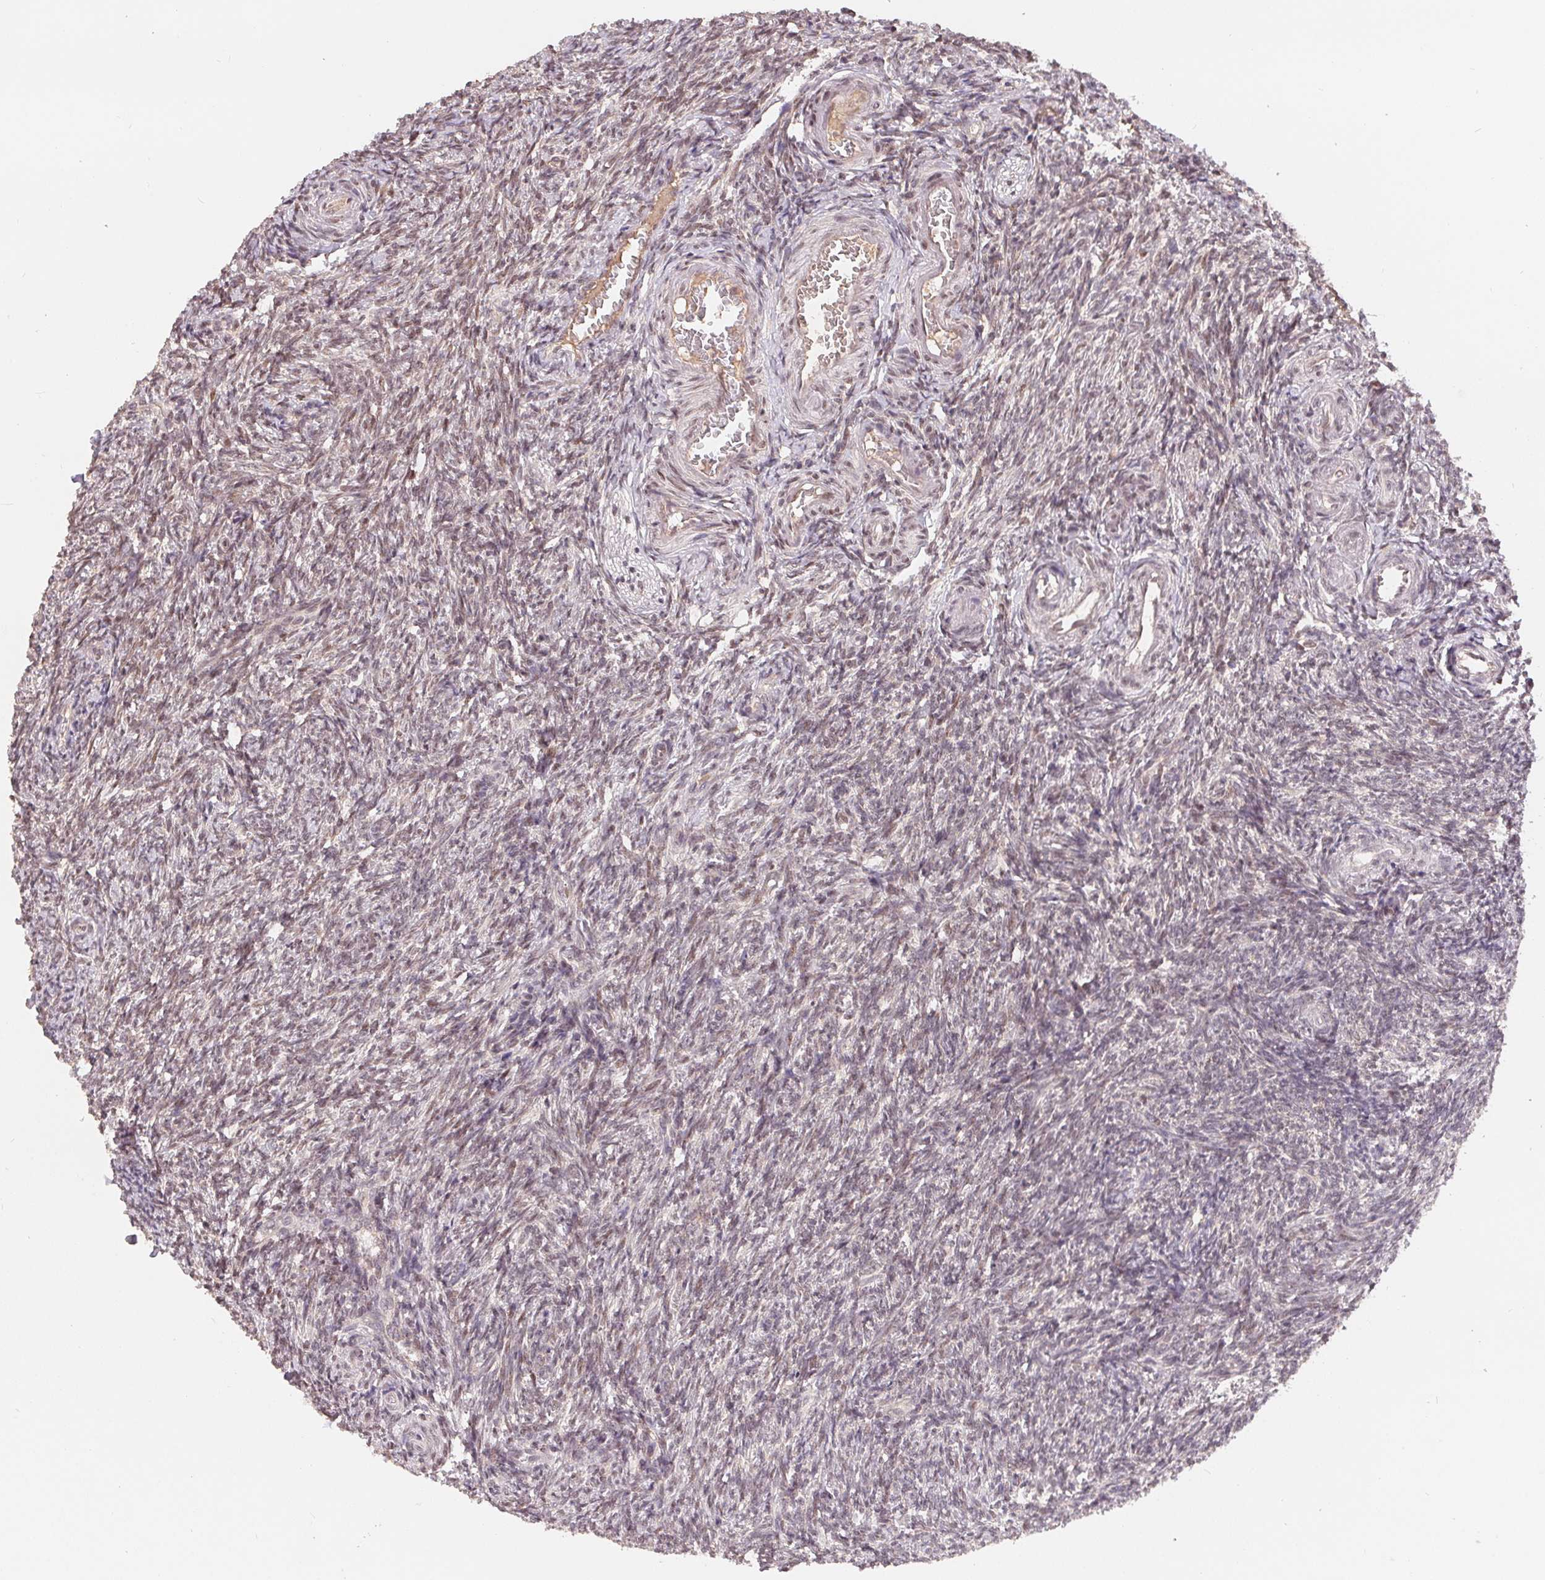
{"staining": {"intensity": "negative", "quantity": "none", "location": "none"}, "tissue": "ovary", "cell_type": "Follicle cells", "image_type": "normal", "snomed": [{"axis": "morphology", "description": "Normal tissue, NOS"}, {"axis": "topography", "description": "Ovary"}], "caption": "Ovary stained for a protein using IHC displays no expression follicle cells.", "gene": "HMGN3", "patient": {"sex": "female", "age": 39}}